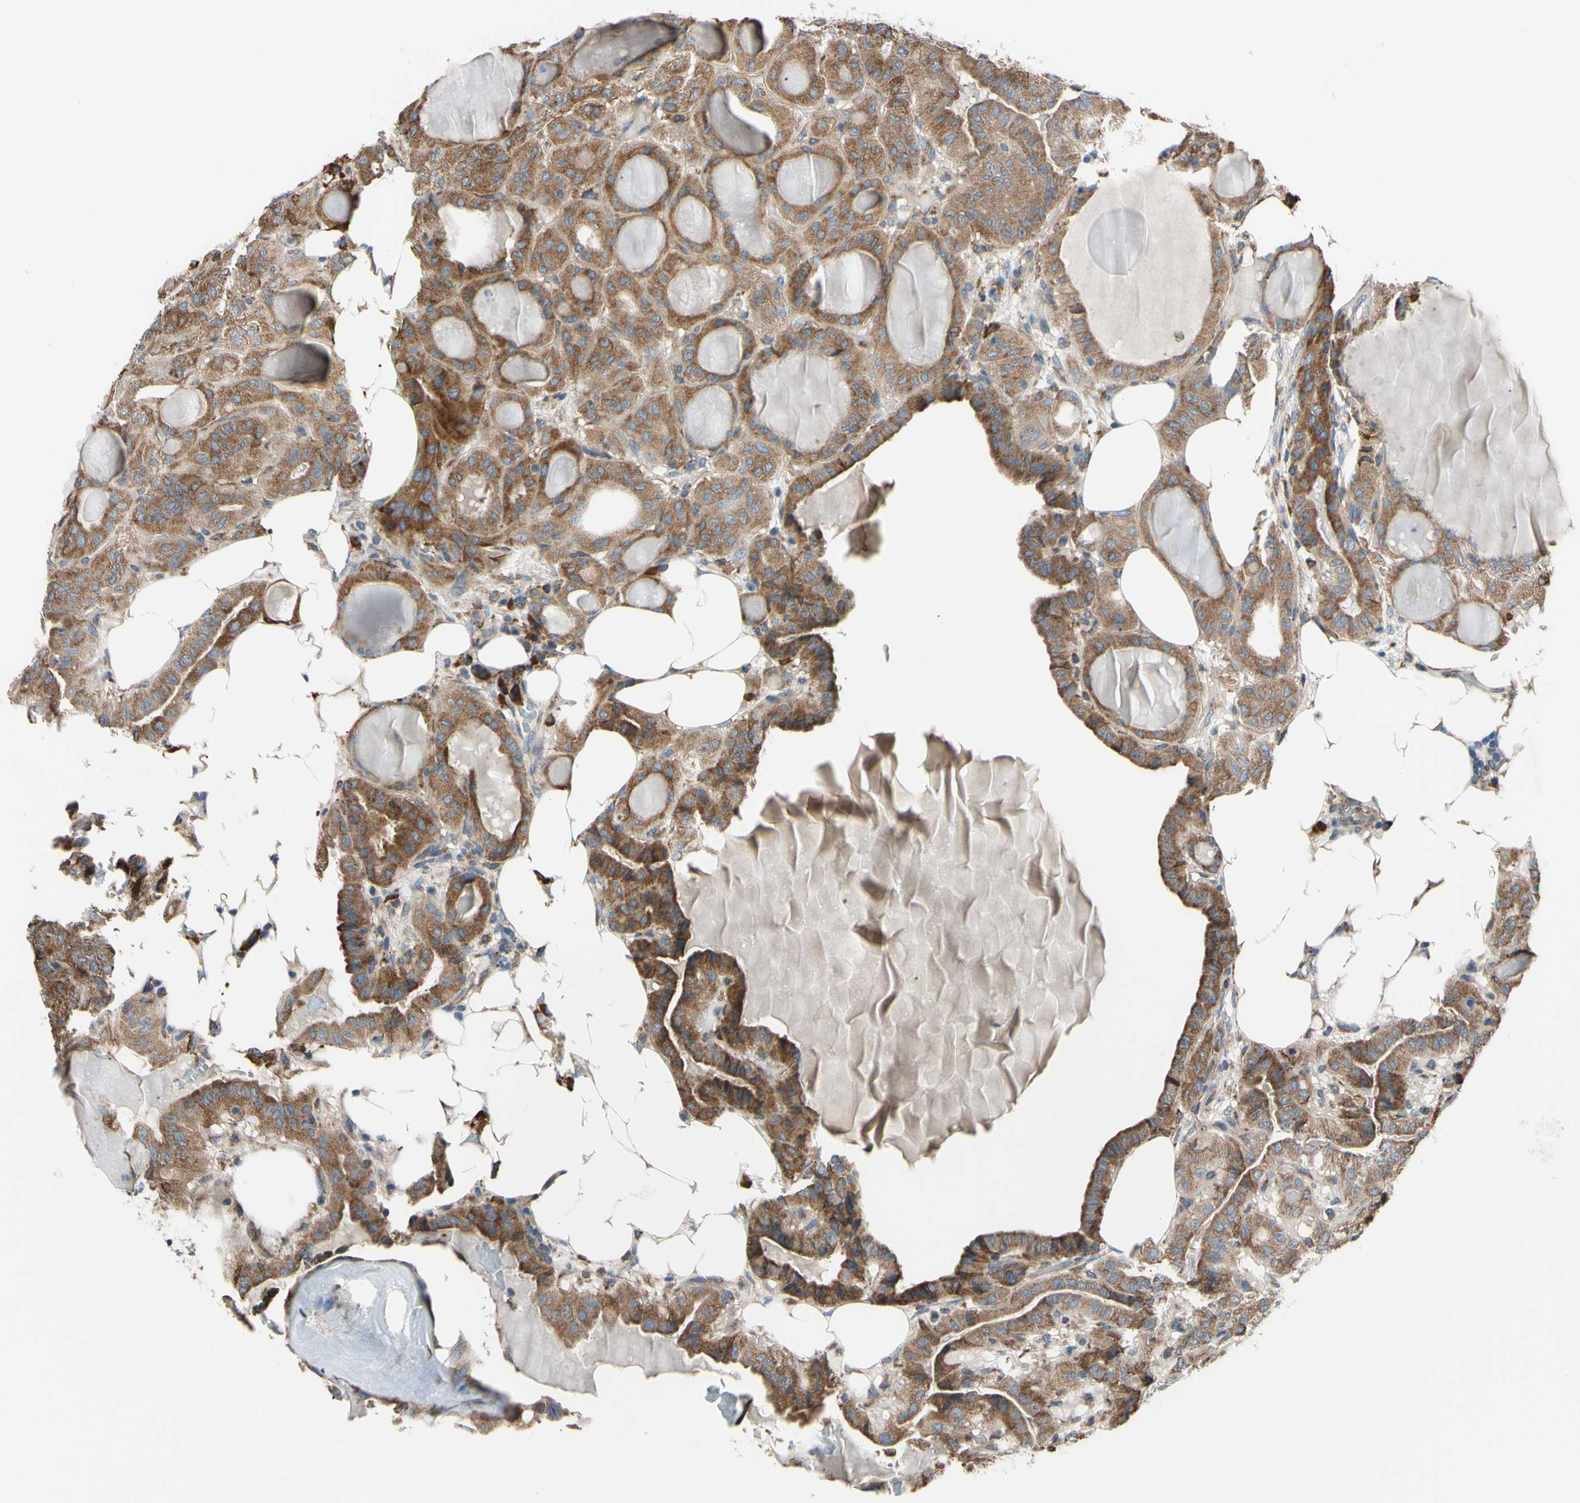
{"staining": {"intensity": "strong", "quantity": ">75%", "location": "cytoplasmic/membranous"}, "tissue": "thyroid cancer", "cell_type": "Tumor cells", "image_type": "cancer", "snomed": [{"axis": "morphology", "description": "Papillary adenocarcinoma, NOS"}, {"axis": "topography", "description": "Thyroid gland"}], "caption": "Immunohistochemical staining of human thyroid cancer (papillary adenocarcinoma) reveals strong cytoplasmic/membranous protein staining in approximately >75% of tumor cells.", "gene": "BMF", "patient": {"sex": "male", "age": 77}}